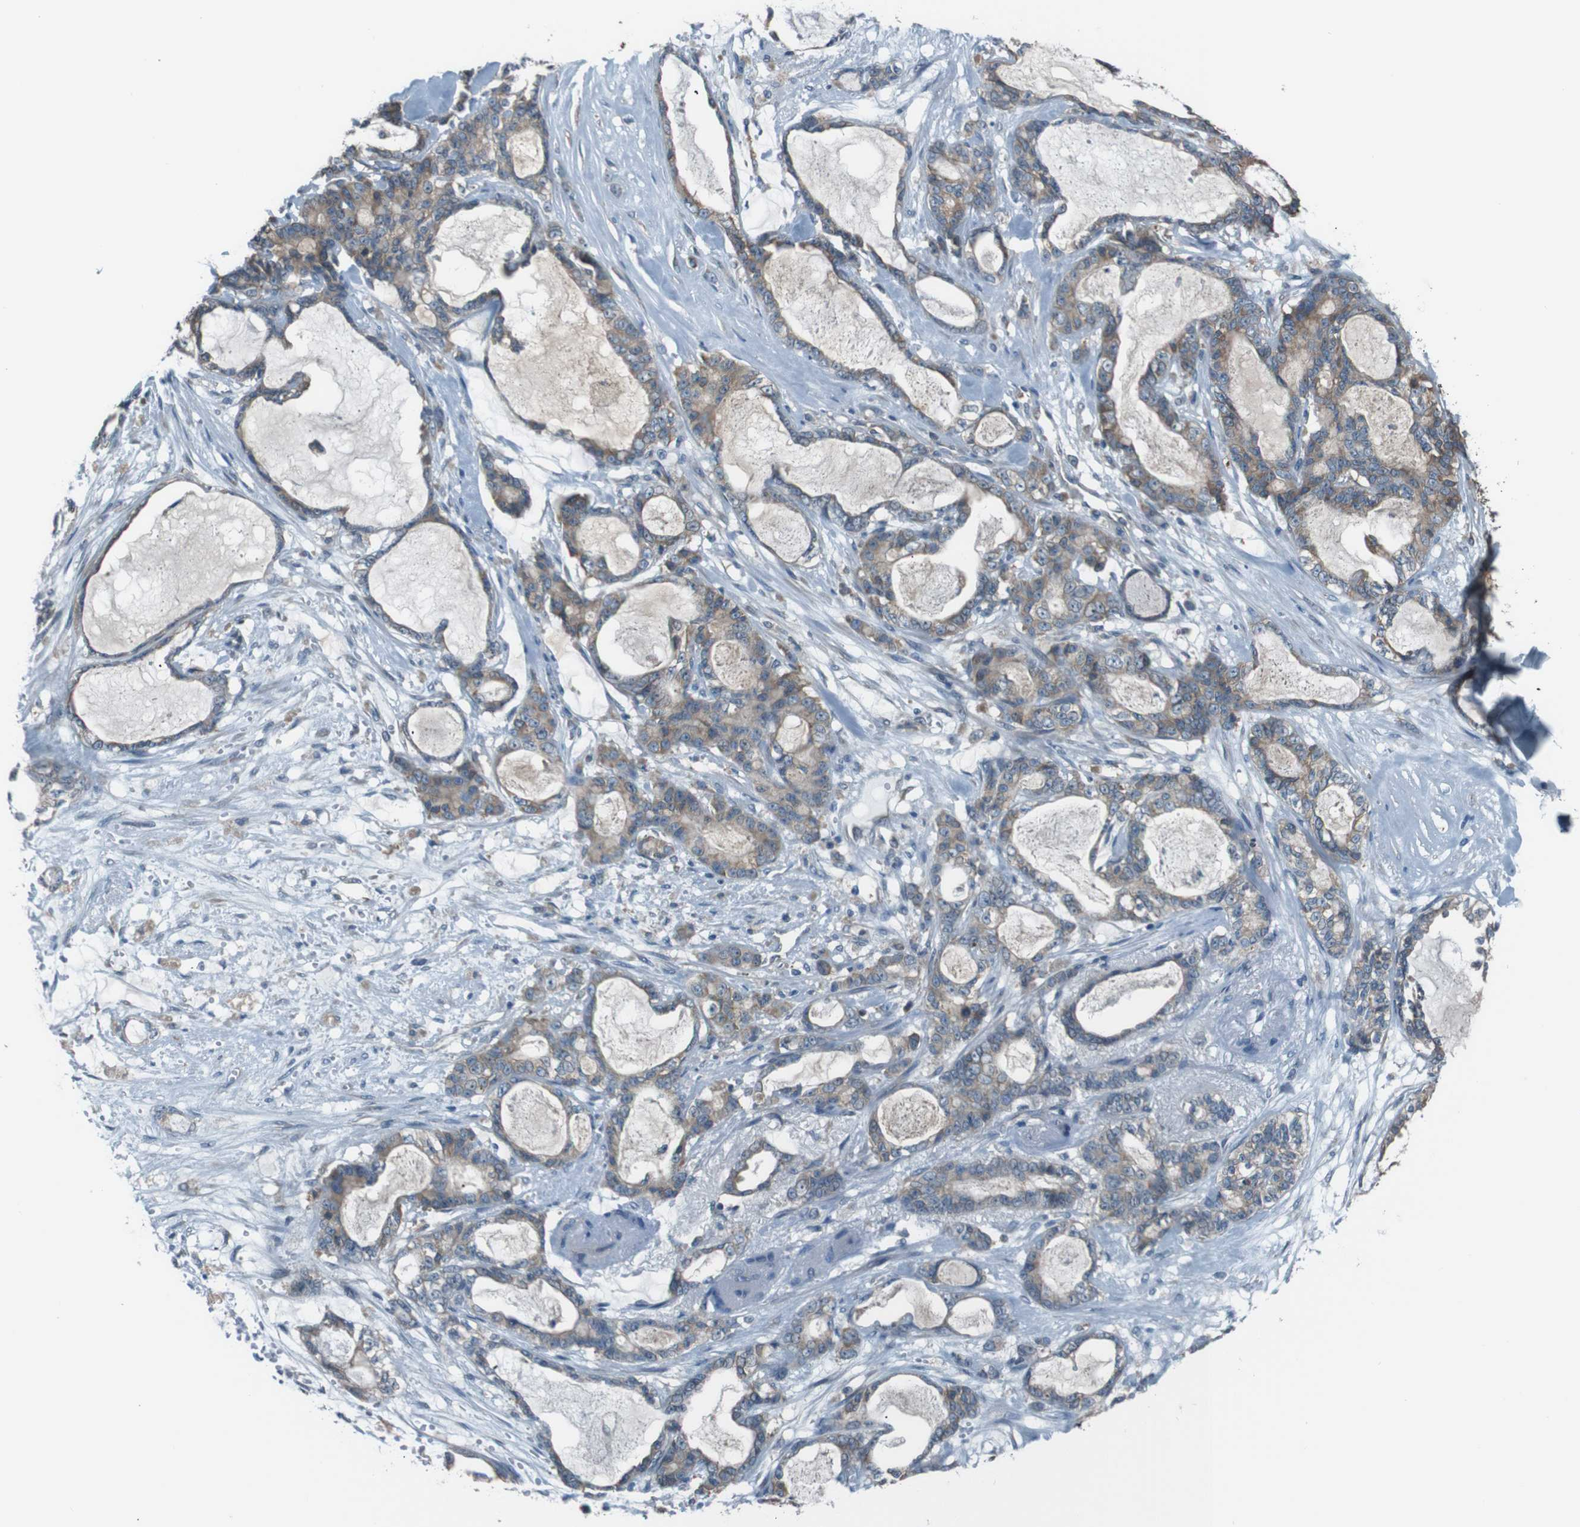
{"staining": {"intensity": "moderate", "quantity": ">75%", "location": "cytoplasmic/membranous"}, "tissue": "pancreatic cancer", "cell_type": "Tumor cells", "image_type": "cancer", "snomed": [{"axis": "morphology", "description": "Adenocarcinoma, NOS"}, {"axis": "topography", "description": "Pancreas"}], "caption": "Human adenocarcinoma (pancreatic) stained with a protein marker demonstrates moderate staining in tumor cells.", "gene": "SIGMAR1", "patient": {"sex": "female", "age": 73}}